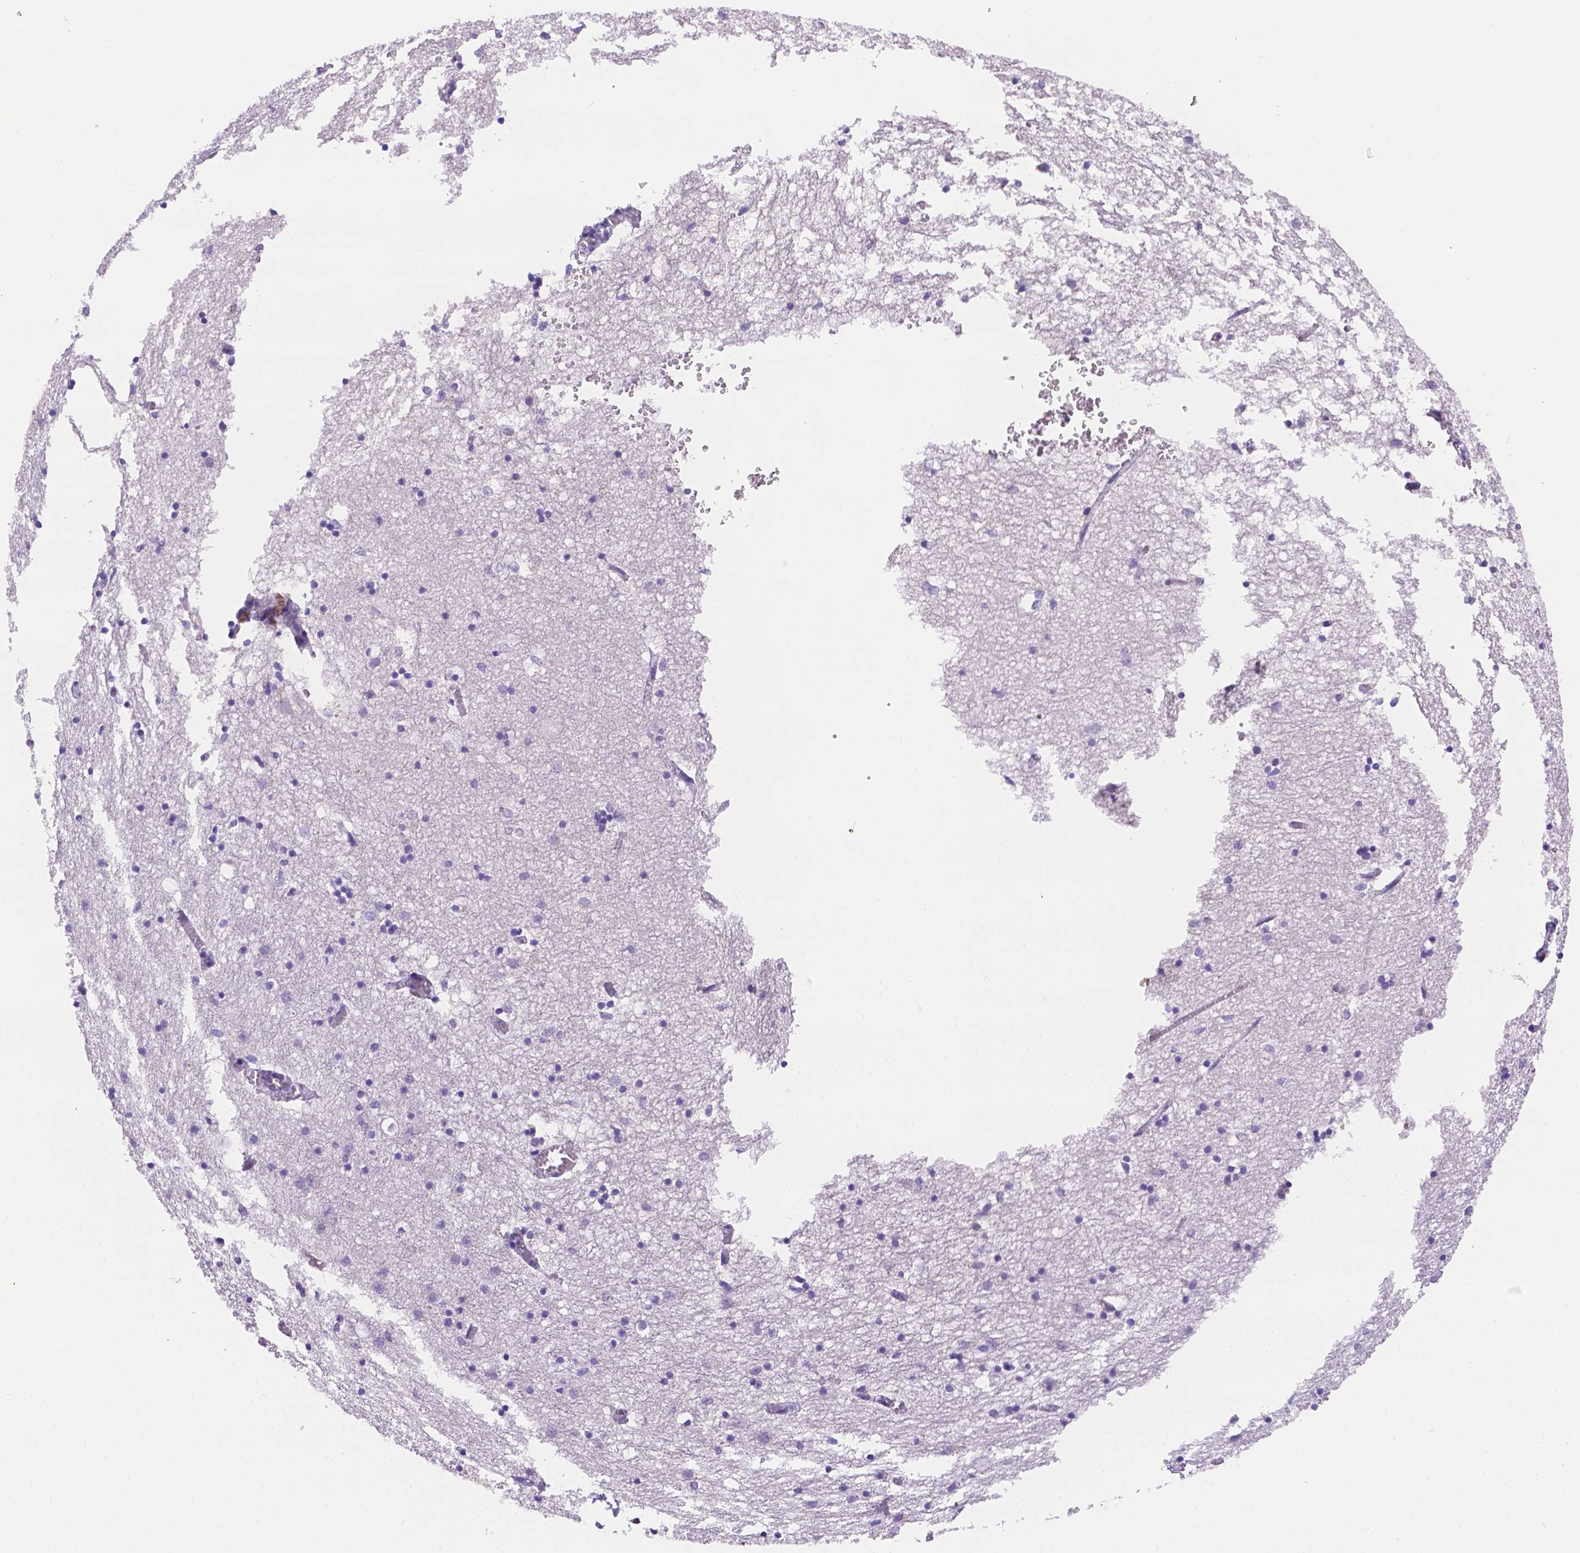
{"staining": {"intensity": "negative", "quantity": "none", "location": "none"}, "tissue": "hippocampus", "cell_type": "Glial cells", "image_type": "normal", "snomed": [{"axis": "morphology", "description": "Normal tissue, NOS"}, {"axis": "topography", "description": "Lateral ventricle wall"}, {"axis": "topography", "description": "Hippocampus"}], "caption": "Glial cells are negative for protein expression in normal human hippocampus. (Stains: DAB (3,3'-diaminobenzidine) IHC with hematoxylin counter stain, Microscopy: brightfield microscopy at high magnification).", "gene": "NXPE2", "patient": {"sex": "female", "age": 63}}